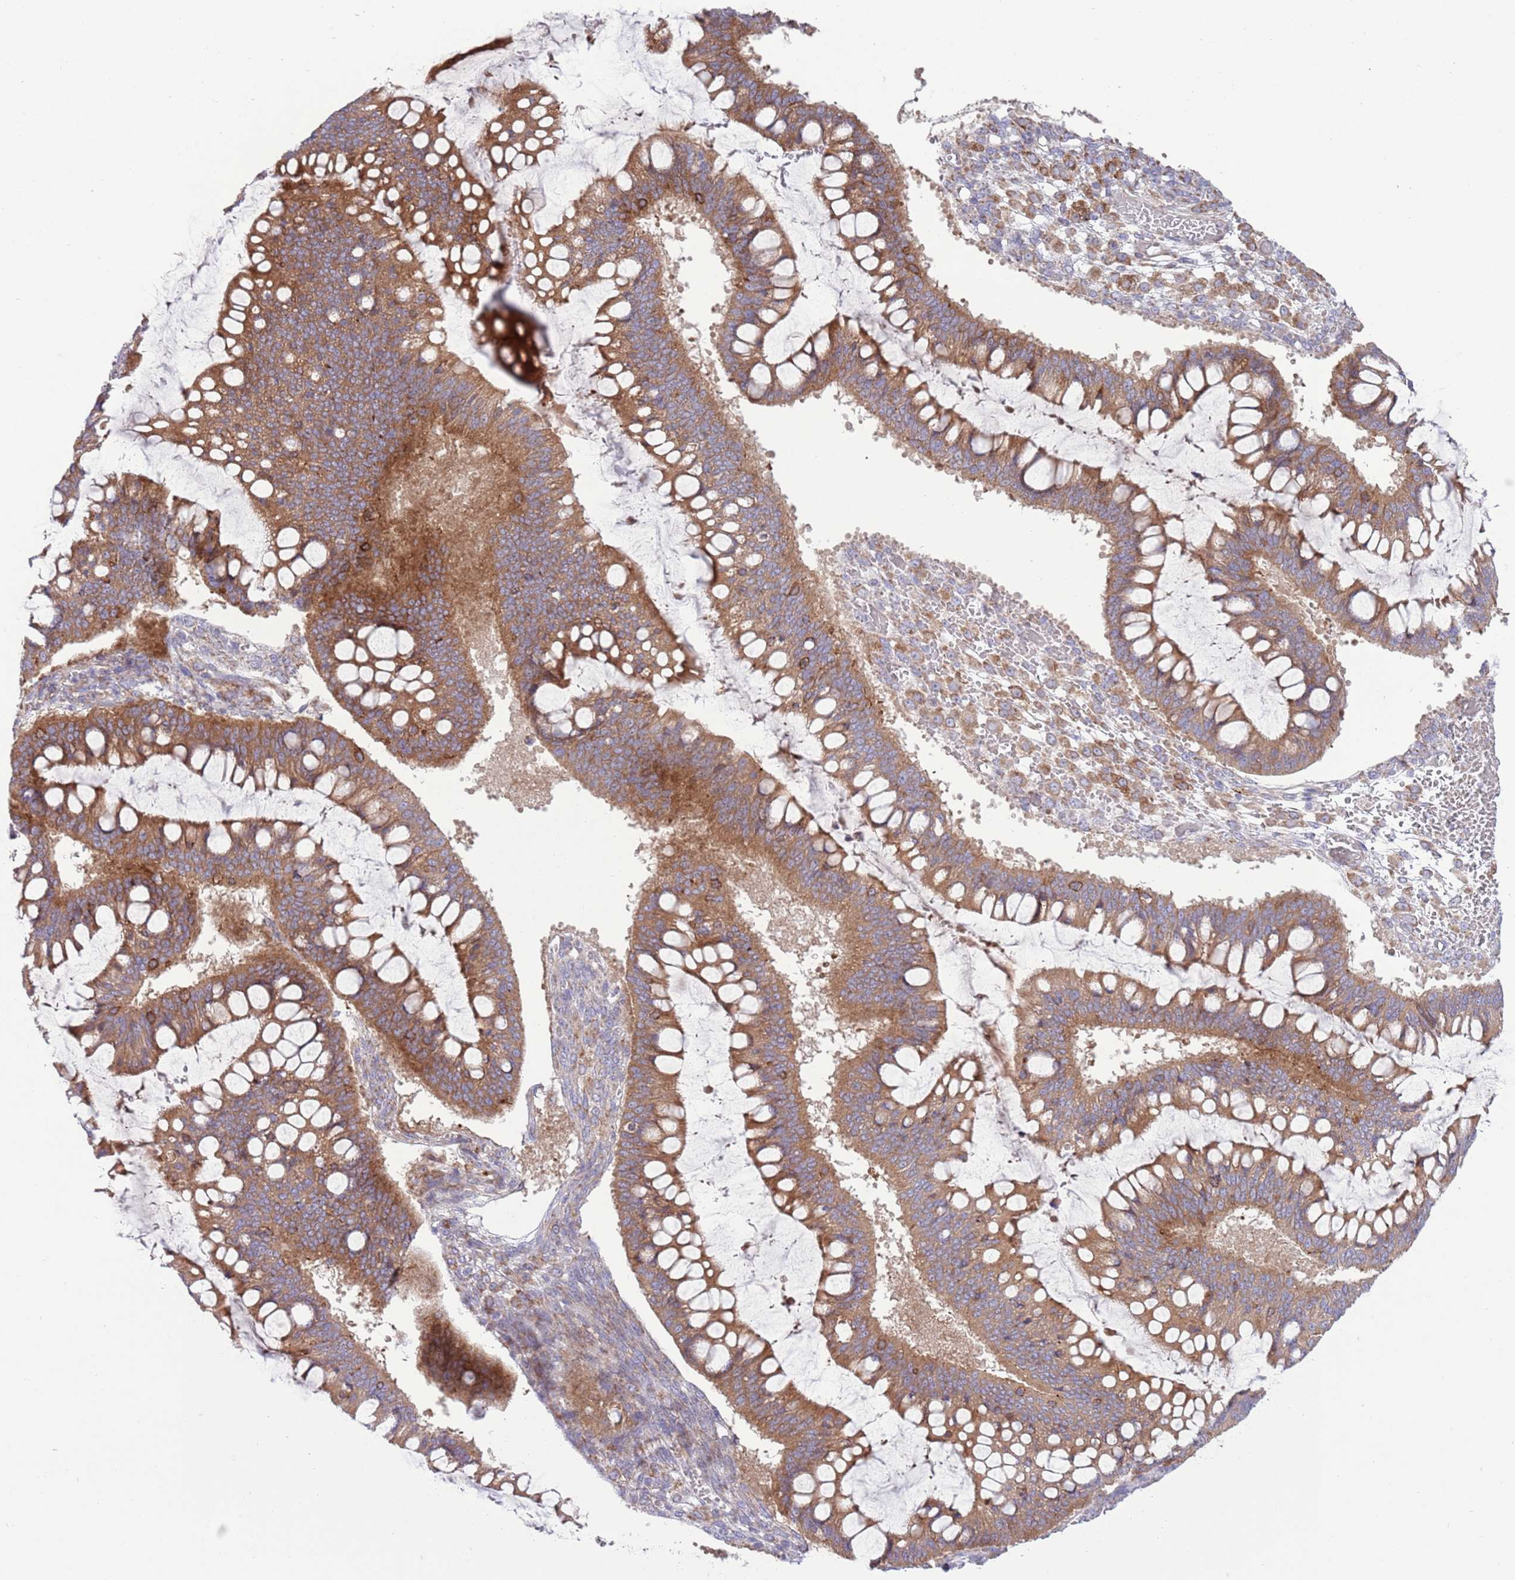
{"staining": {"intensity": "moderate", "quantity": ">75%", "location": "cytoplasmic/membranous"}, "tissue": "ovarian cancer", "cell_type": "Tumor cells", "image_type": "cancer", "snomed": [{"axis": "morphology", "description": "Cystadenocarcinoma, mucinous, NOS"}, {"axis": "topography", "description": "Ovary"}], "caption": "This photomicrograph exhibits immunohistochemistry staining of human ovarian mucinous cystadenocarcinoma, with medium moderate cytoplasmic/membranous expression in about >75% of tumor cells.", "gene": "TOMM5", "patient": {"sex": "female", "age": 73}}